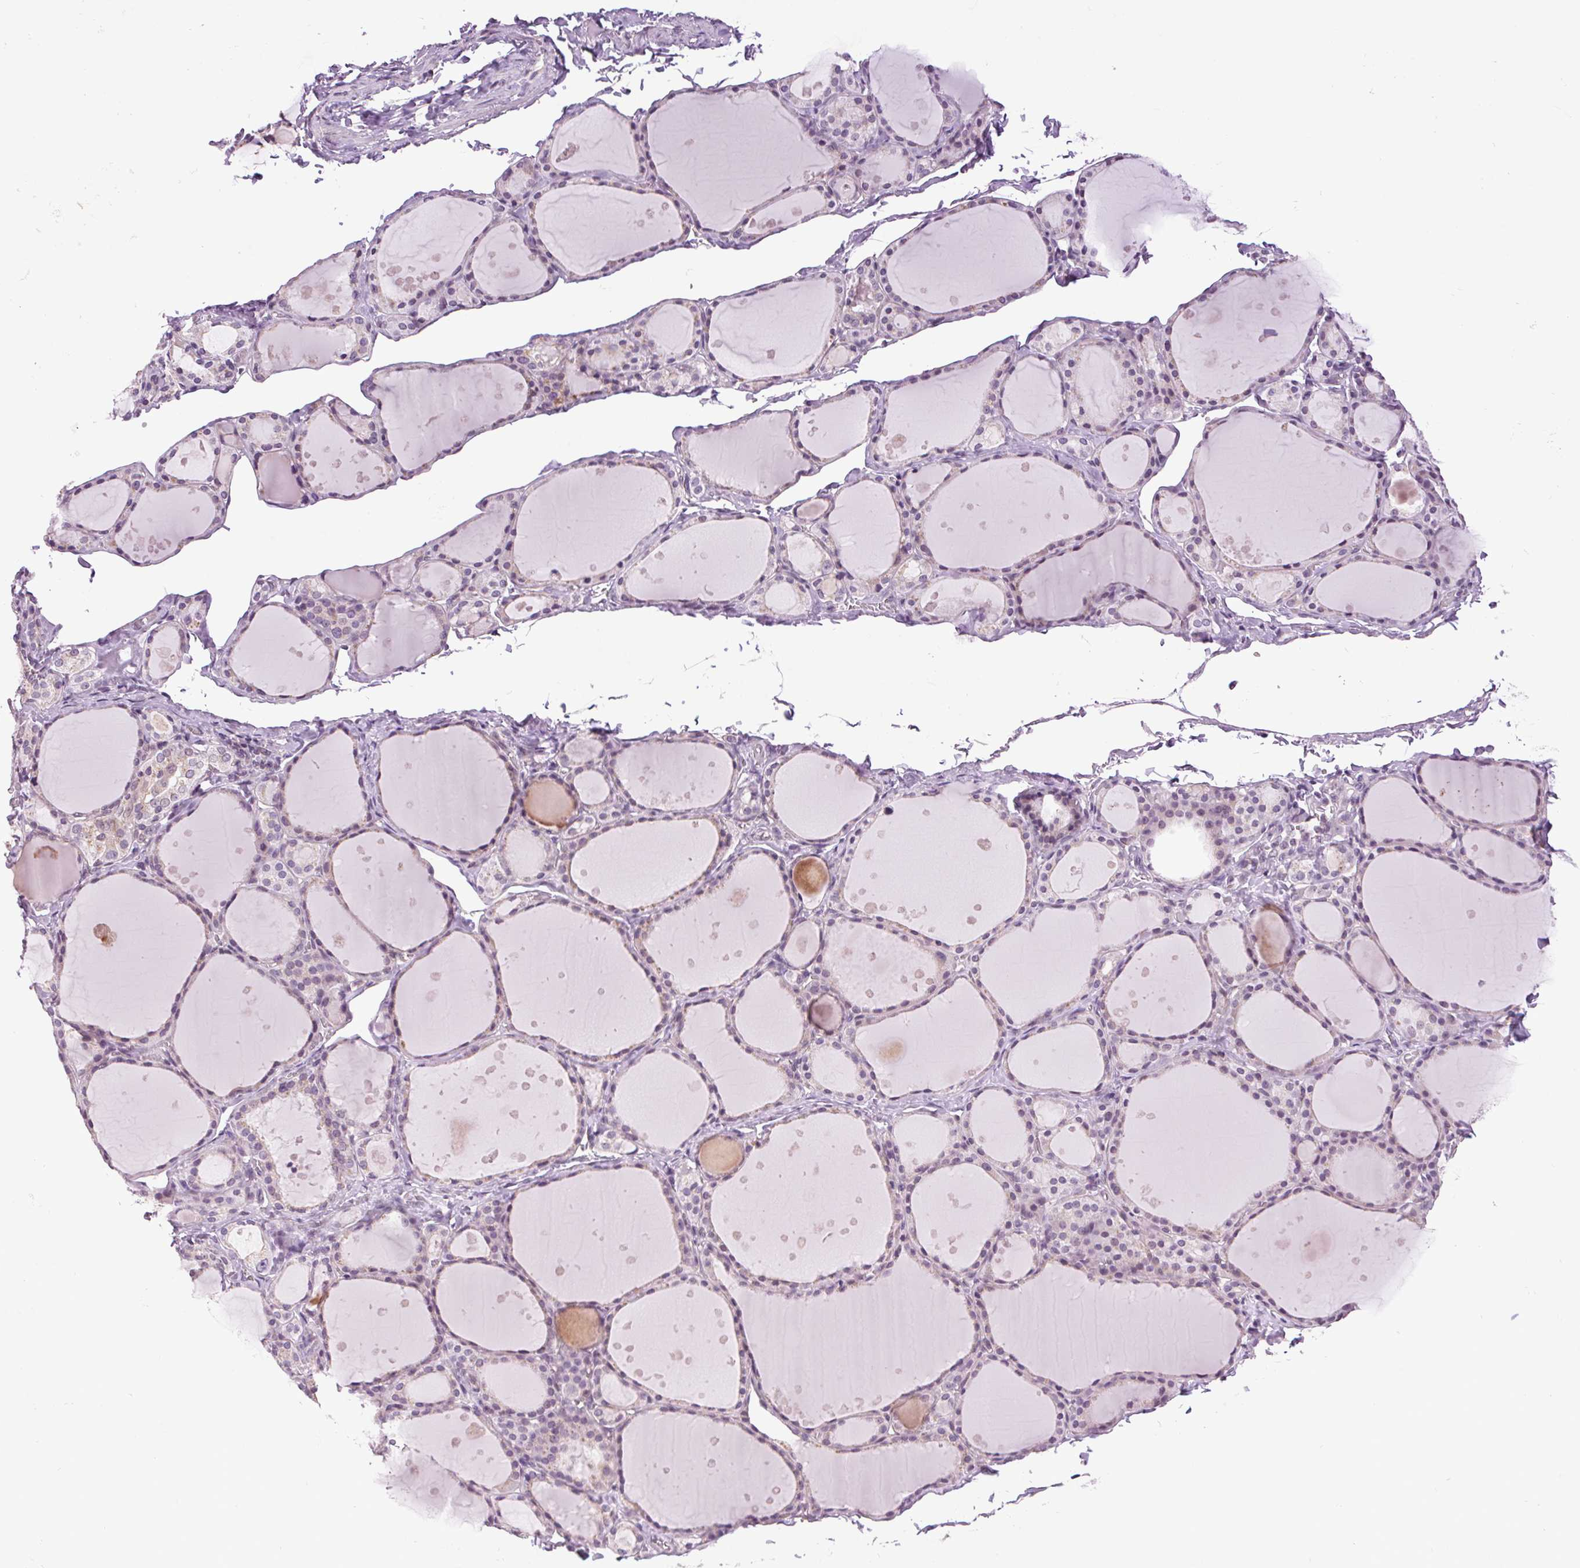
{"staining": {"intensity": "negative", "quantity": "none", "location": "none"}, "tissue": "thyroid gland", "cell_type": "Glandular cells", "image_type": "normal", "snomed": [{"axis": "morphology", "description": "Normal tissue, NOS"}, {"axis": "topography", "description": "Thyroid gland"}], "caption": "The micrograph displays no significant positivity in glandular cells of thyroid gland. (DAB immunohistochemistry (IHC), high magnification).", "gene": "SMIM13", "patient": {"sex": "male", "age": 68}}